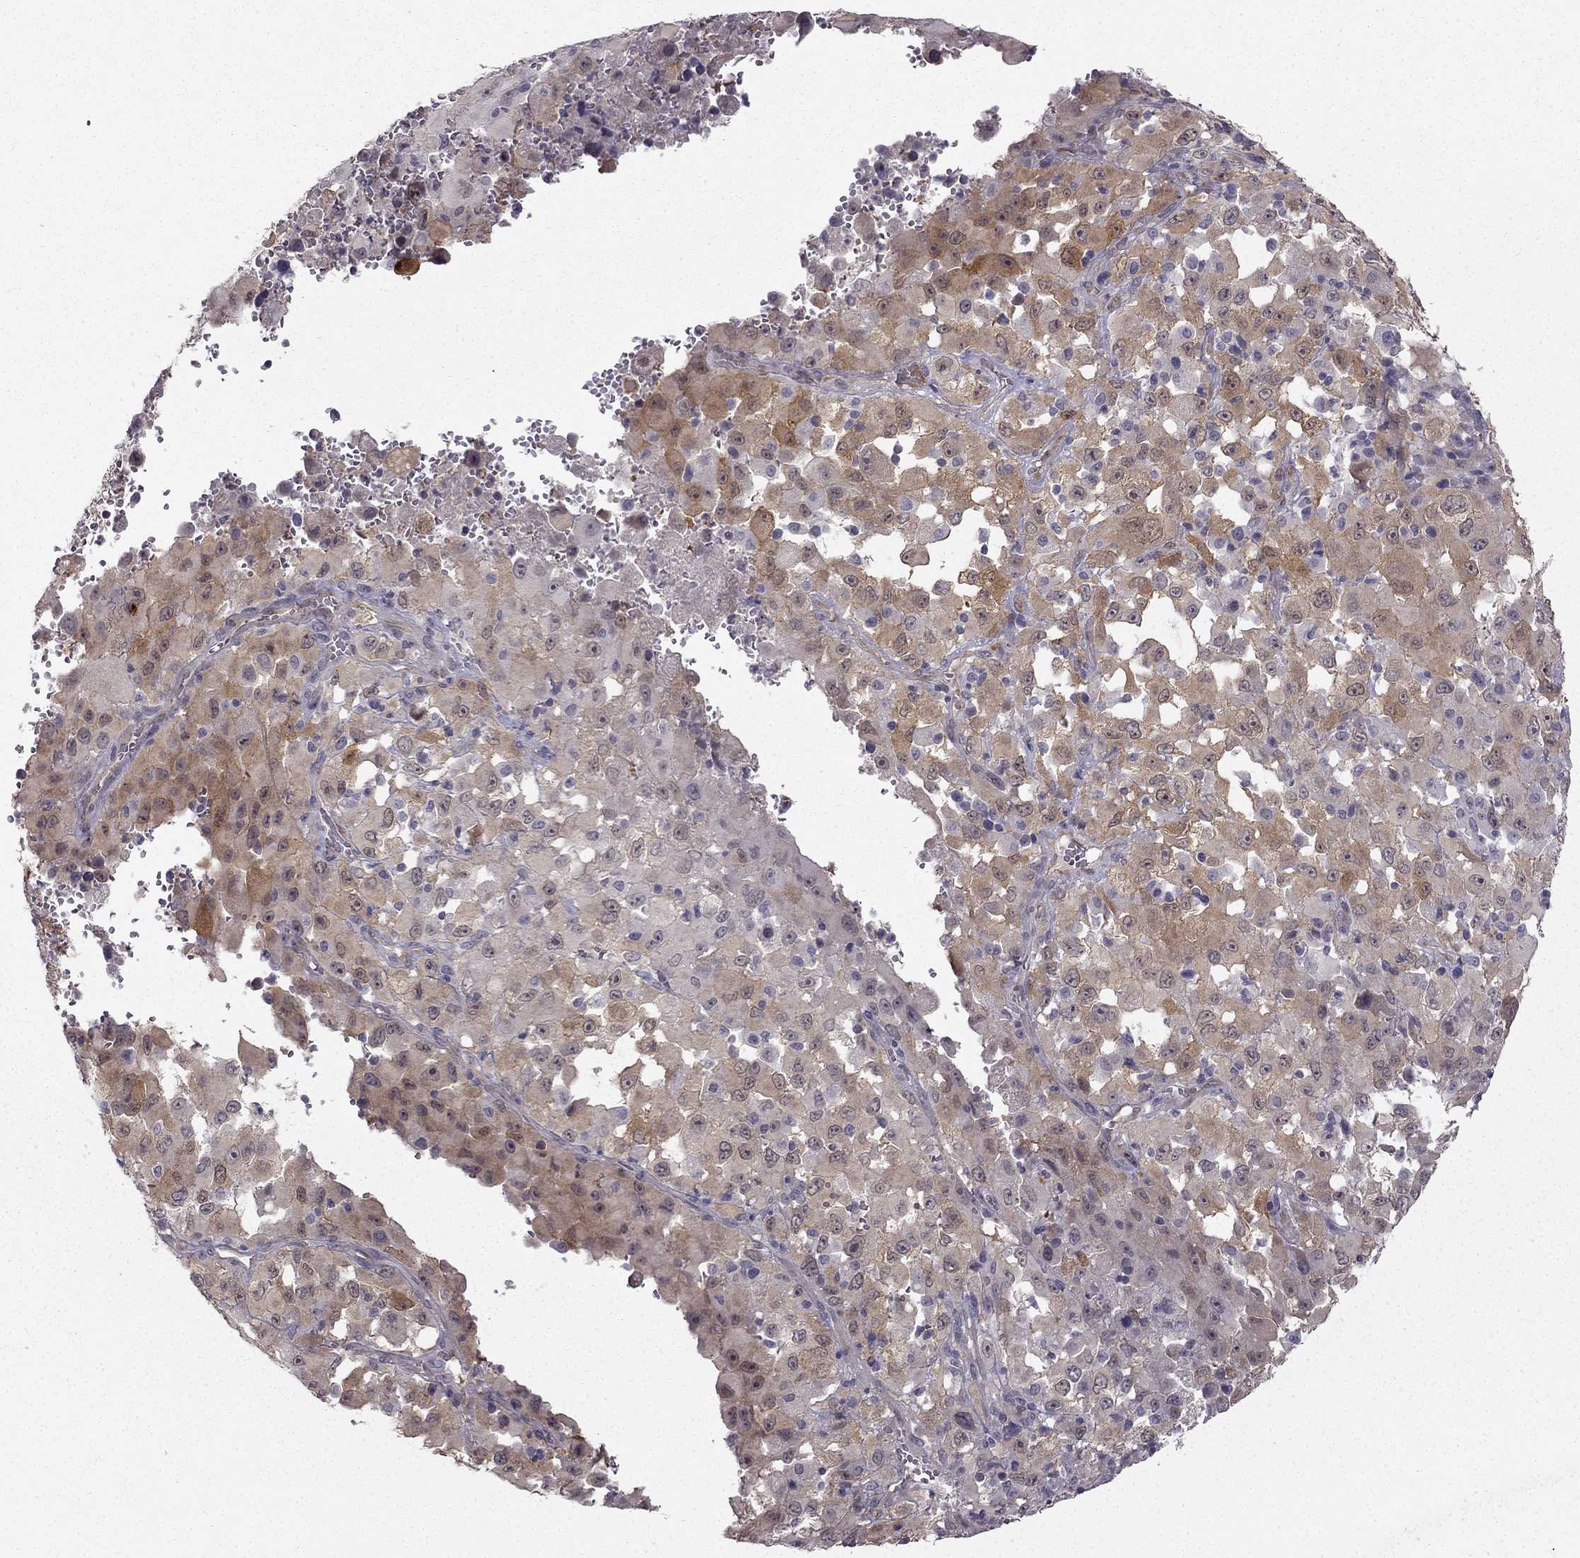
{"staining": {"intensity": "weak", "quantity": "25%-75%", "location": "cytoplasmic/membranous"}, "tissue": "melanoma", "cell_type": "Tumor cells", "image_type": "cancer", "snomed": [{"axis": "morphology", "description": "Malignant melanoma, Metastatic site"}, {"axis": "topography", "description": "Soft tissue"}], "caption": "A photomicrograph of melanoma stained for a protein shows weak cytoplasmic/membranous brown staining in tumor cells. (DAB (3,3'-diaminobenzidine) IHC with brightfield microscopy, high magnification).", "gene": "NQO1", "patient": {"sex": "male", "age": 50}}